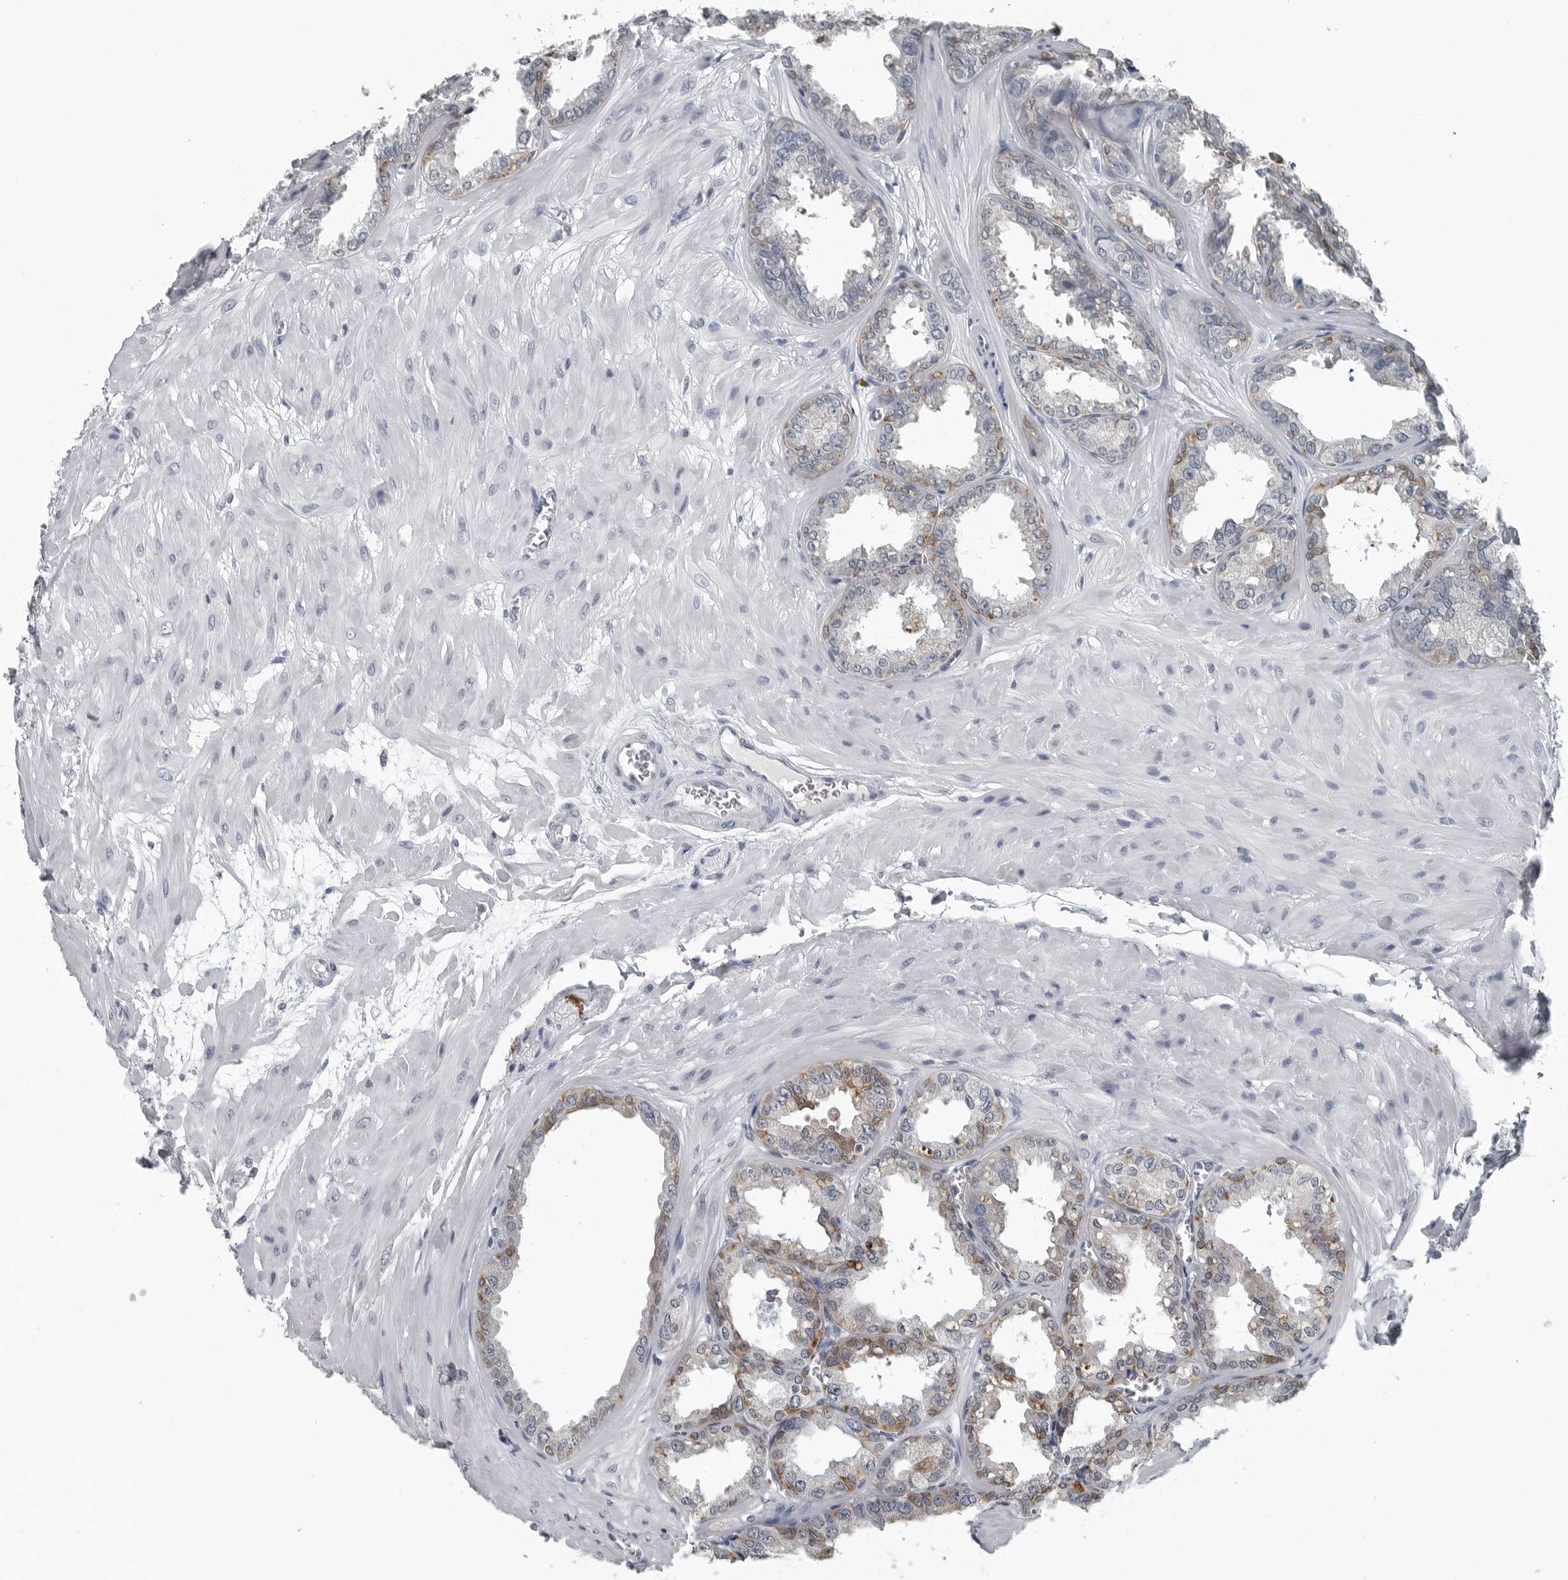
{"staining": {"intensity": "moderate", "quantity": "25%-75%", "location": "cytoplasmic/membranous"}, "tissue": "seminal vesicle", "cell_type": "Glandular cells", "image_type": "normal", "snomed": [{"axis": "morphology", "description": "Normal tissue, NOS"}, {"axis": "topography", "description": "Prostate"}, {"axis": "topography", "description": "Seminal veicle"}], "caption": "Protein expression analysis of normal human seminal vesicle reveals moderate cytoplasmic/membranous expression in approximately 25%-75% of glandular cells. Nuclei are stained in blue.", "gene": "SPINK1", "patient": {"sex": "male", "age": 51}}